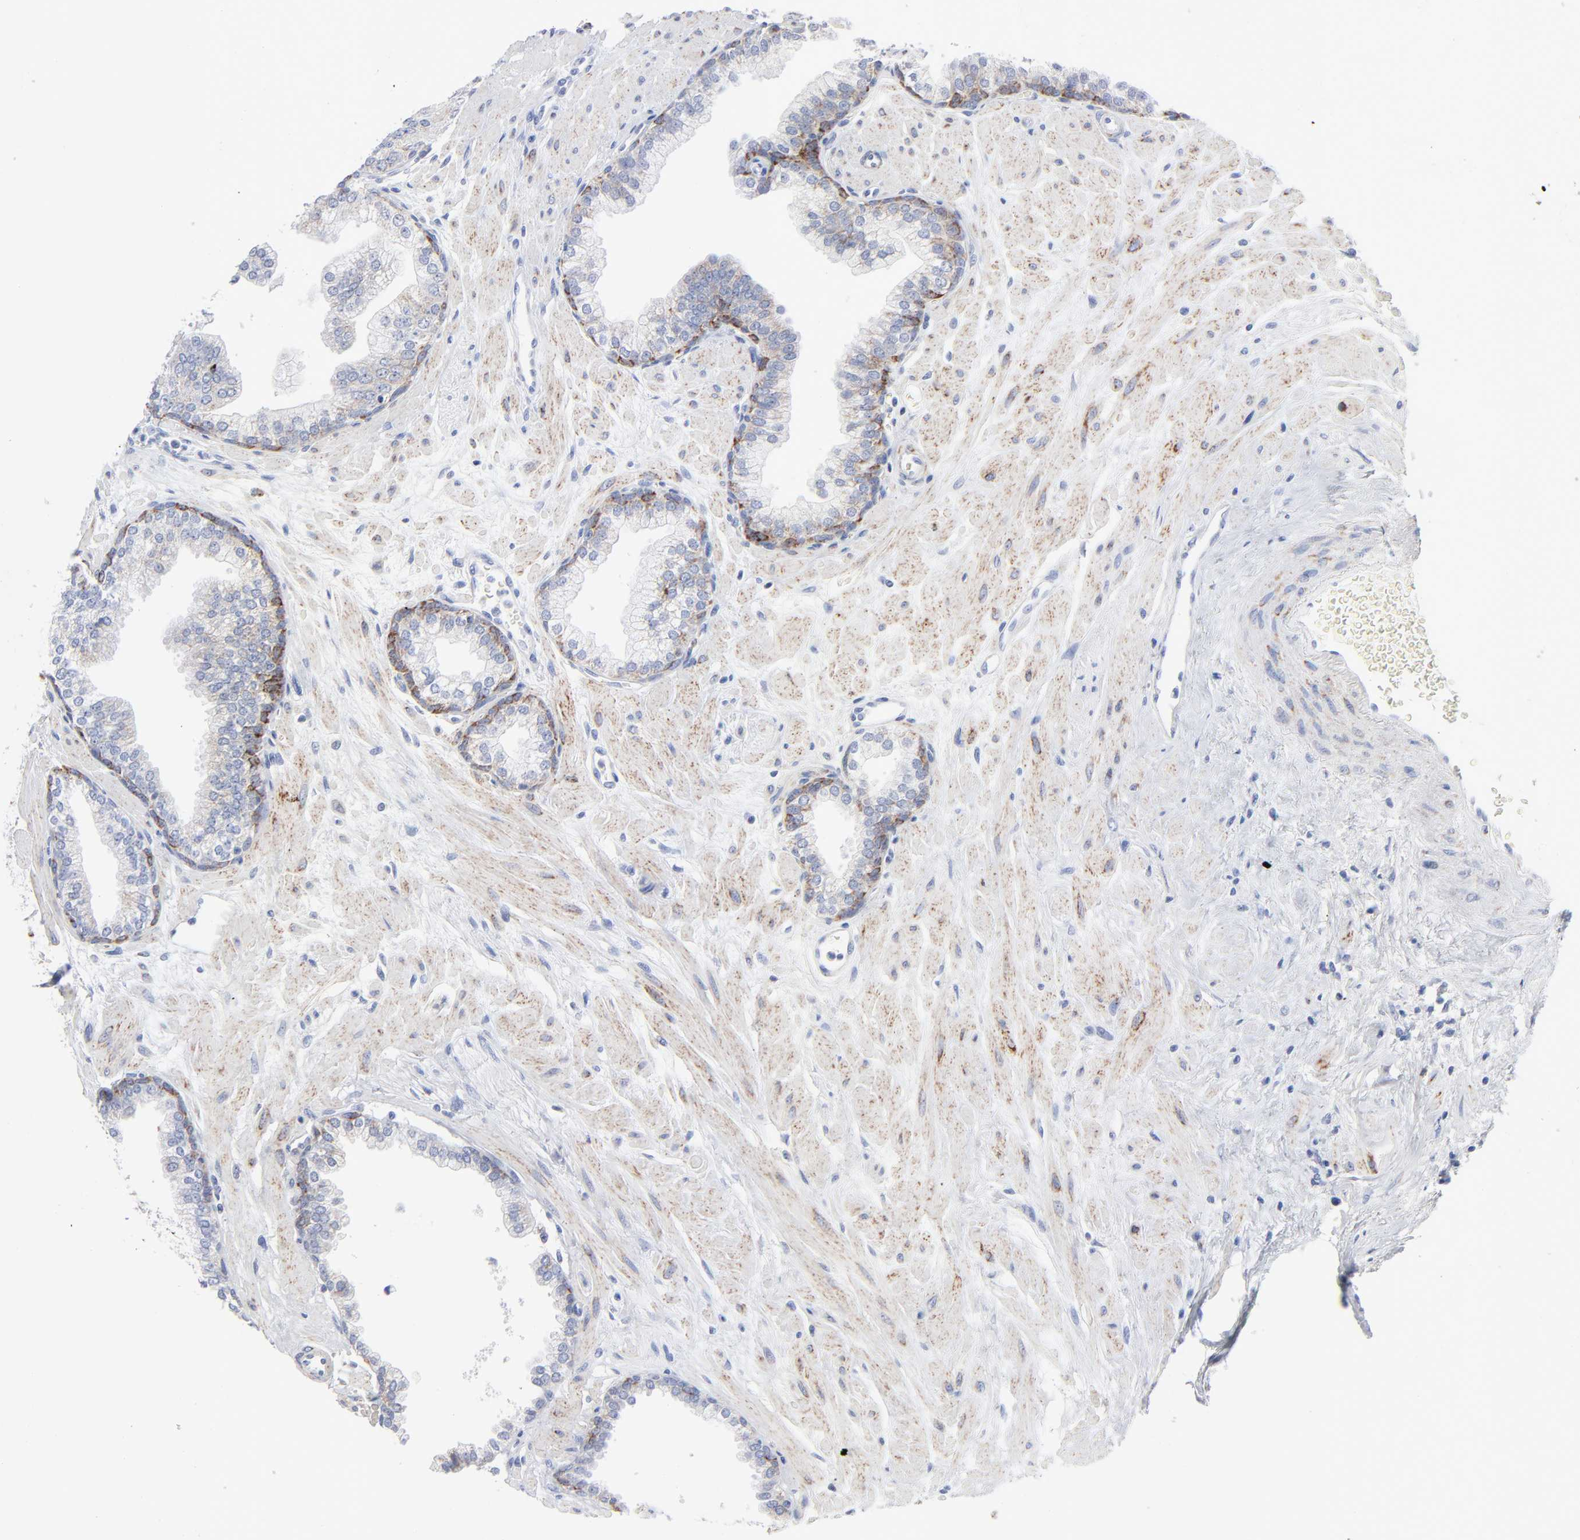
{"staining": {"intensity": "moderate", "quantity": "<25%", "location": "cytoplasmic/membranous"}, "tissue": "prostate", "cell_type": "Glandular cells", "image_type": "normal", "snomed": [{"axis": "morphology", "description": "Normal tissue, NOS"}, {"axis": "topography", "description": "Prostate"}], "caption": "A high-resolution histopathology image shows immunohistochemistry staining of benign prostate, which shows moderate cytoplasmic/membranous positivity in about <25% of glandular cells.", "gene": "CHCHD10", "patient": {"sex": "male", "age": 60}}